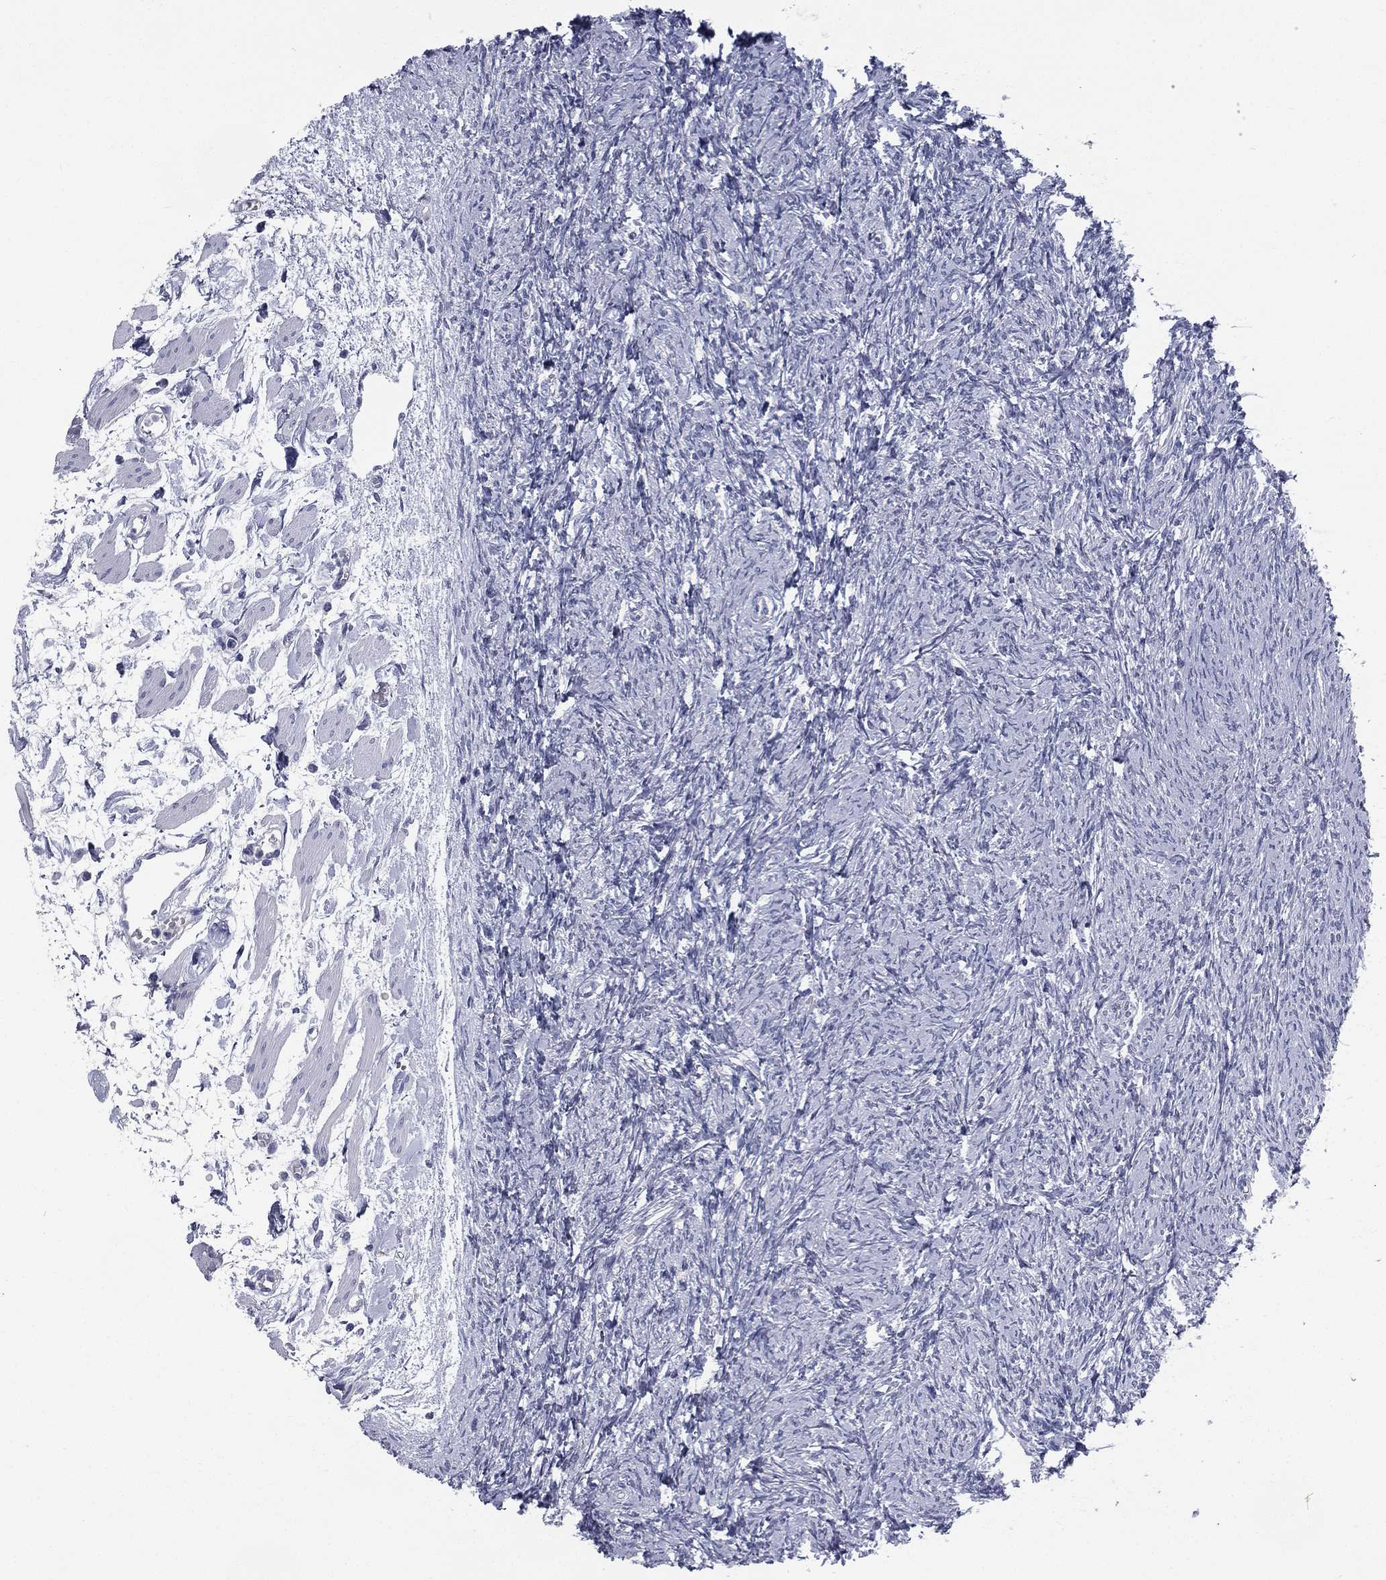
{"staining": {"intensity": "negative", "quantity": "none", "location": "none"}, "tissue": "ovary", "cell_type": "Follicle cells", "image_type": "normal", "snomed": [{"axis": "morphology", "description": "Normal tissue, NOS"}, {"axis": "topography", "description": "Fallopian tube"}, {"axis": "topography", "description": "Ovary"}], "caption": "Immunohistochemical staining of normal human ovary demonstrates no significant expression in follicle cells. (Stains: DAB (3,3'-diaminobenzidine) IHC with hematoxylin counter stain, Microscopy: brightfield microscopy at high magnification).", "gene": "IFT27", "patient": {"sex": "female", "age": 33}}